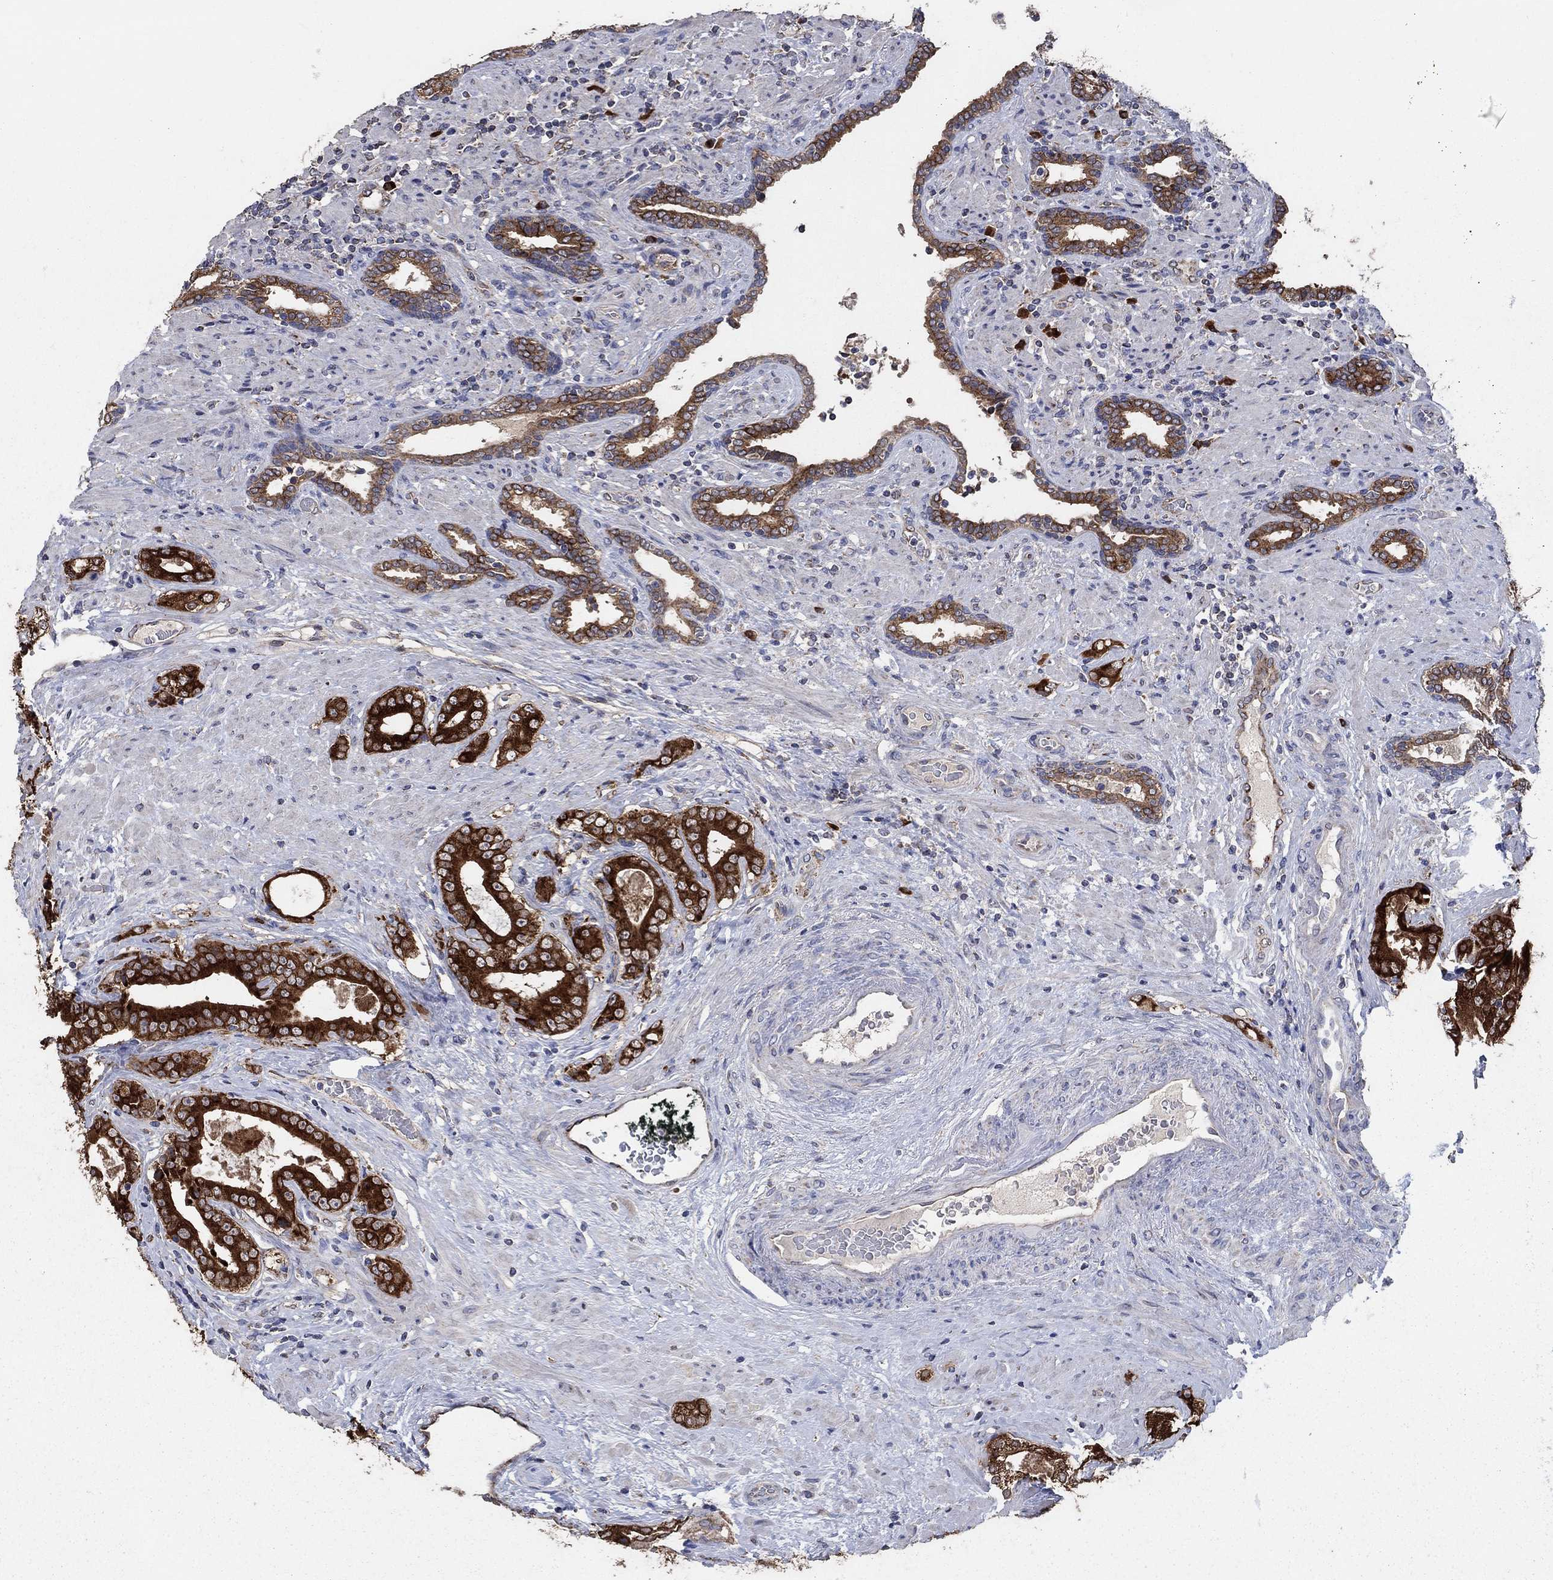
{"staining": {"intensity": "strong", "quantity": ">75%", "location": "cytoplasmic/membranous"}, "tissue": "prostate cancer", "cell_type": "Tumor cells", "image_type": "cancer", "snomed": [{"axis": "morphology", "description": "Adenocarcinoma, Low grade"}, {"axis": "topography", "description": "Prostate and seminal vesicle, NOS"}], "caption": "Human prostate cancer stained with a brown dye reveals strong cytoplasmic/membranous positive positivity in approximately >75% of tumor cells.", "gene": "HID1", "patient": {"sex": "male", "age": 61}}